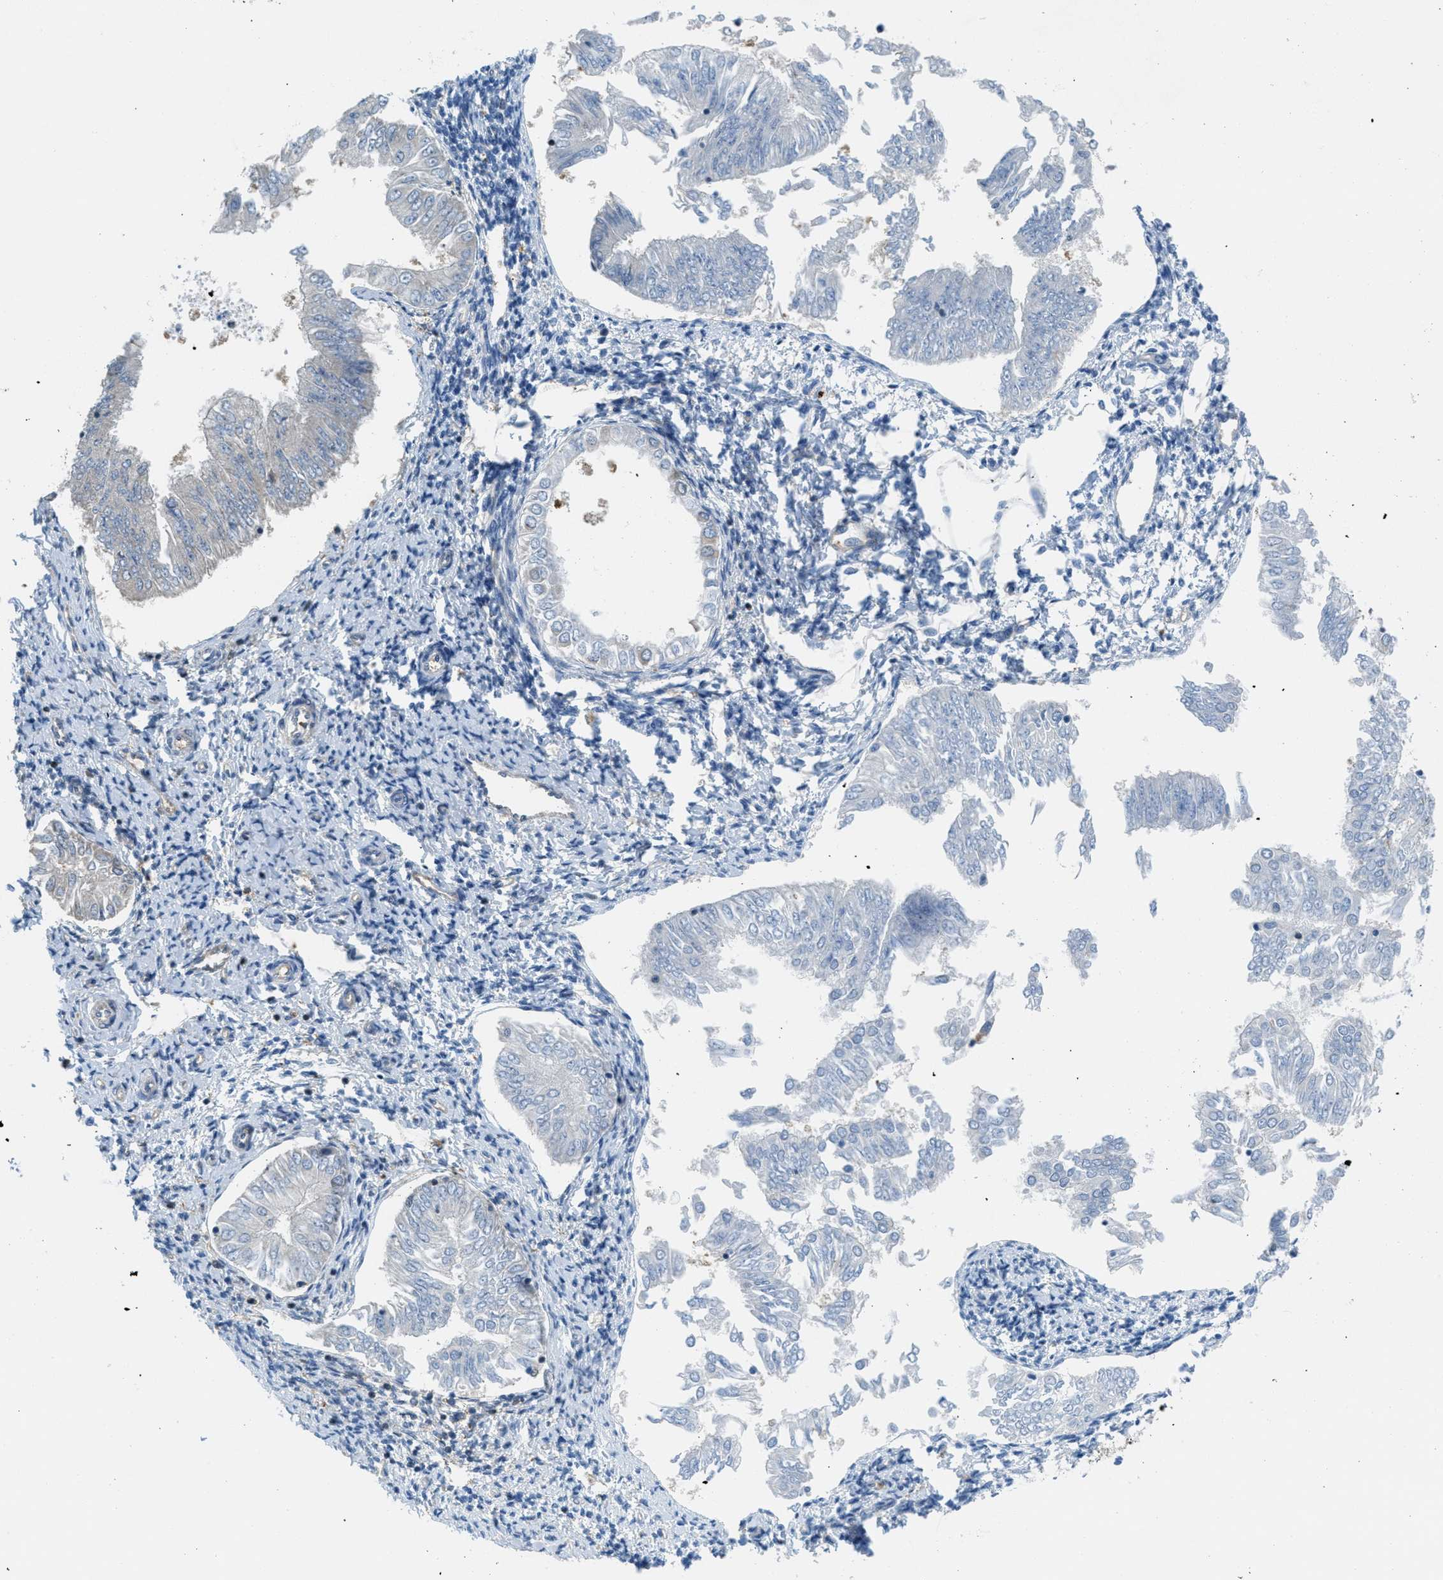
{"staining": {"intensity": "negative", "quantity": "none", "location": "none"}, "tissue": "endometrial cancer", "cell_type": "Tumor cells", "image_type": "cancer", "snomed": [{"axis": "morphology", "description": "Adenocarcinoma, NOS"}, {"axis": "topography", "description": "Endometrium"}], "caption": "High magnification brightfield microscopy of adenocarcinoma (endometrial) stained with DAB (3,3'-diaminobenzidine) (brown) and counterstained with hematoxylin (blue): tumor cells show no significant positivity.", "gene": "PIP5K1C", "patient": {"sex": "female", "age": 53}}